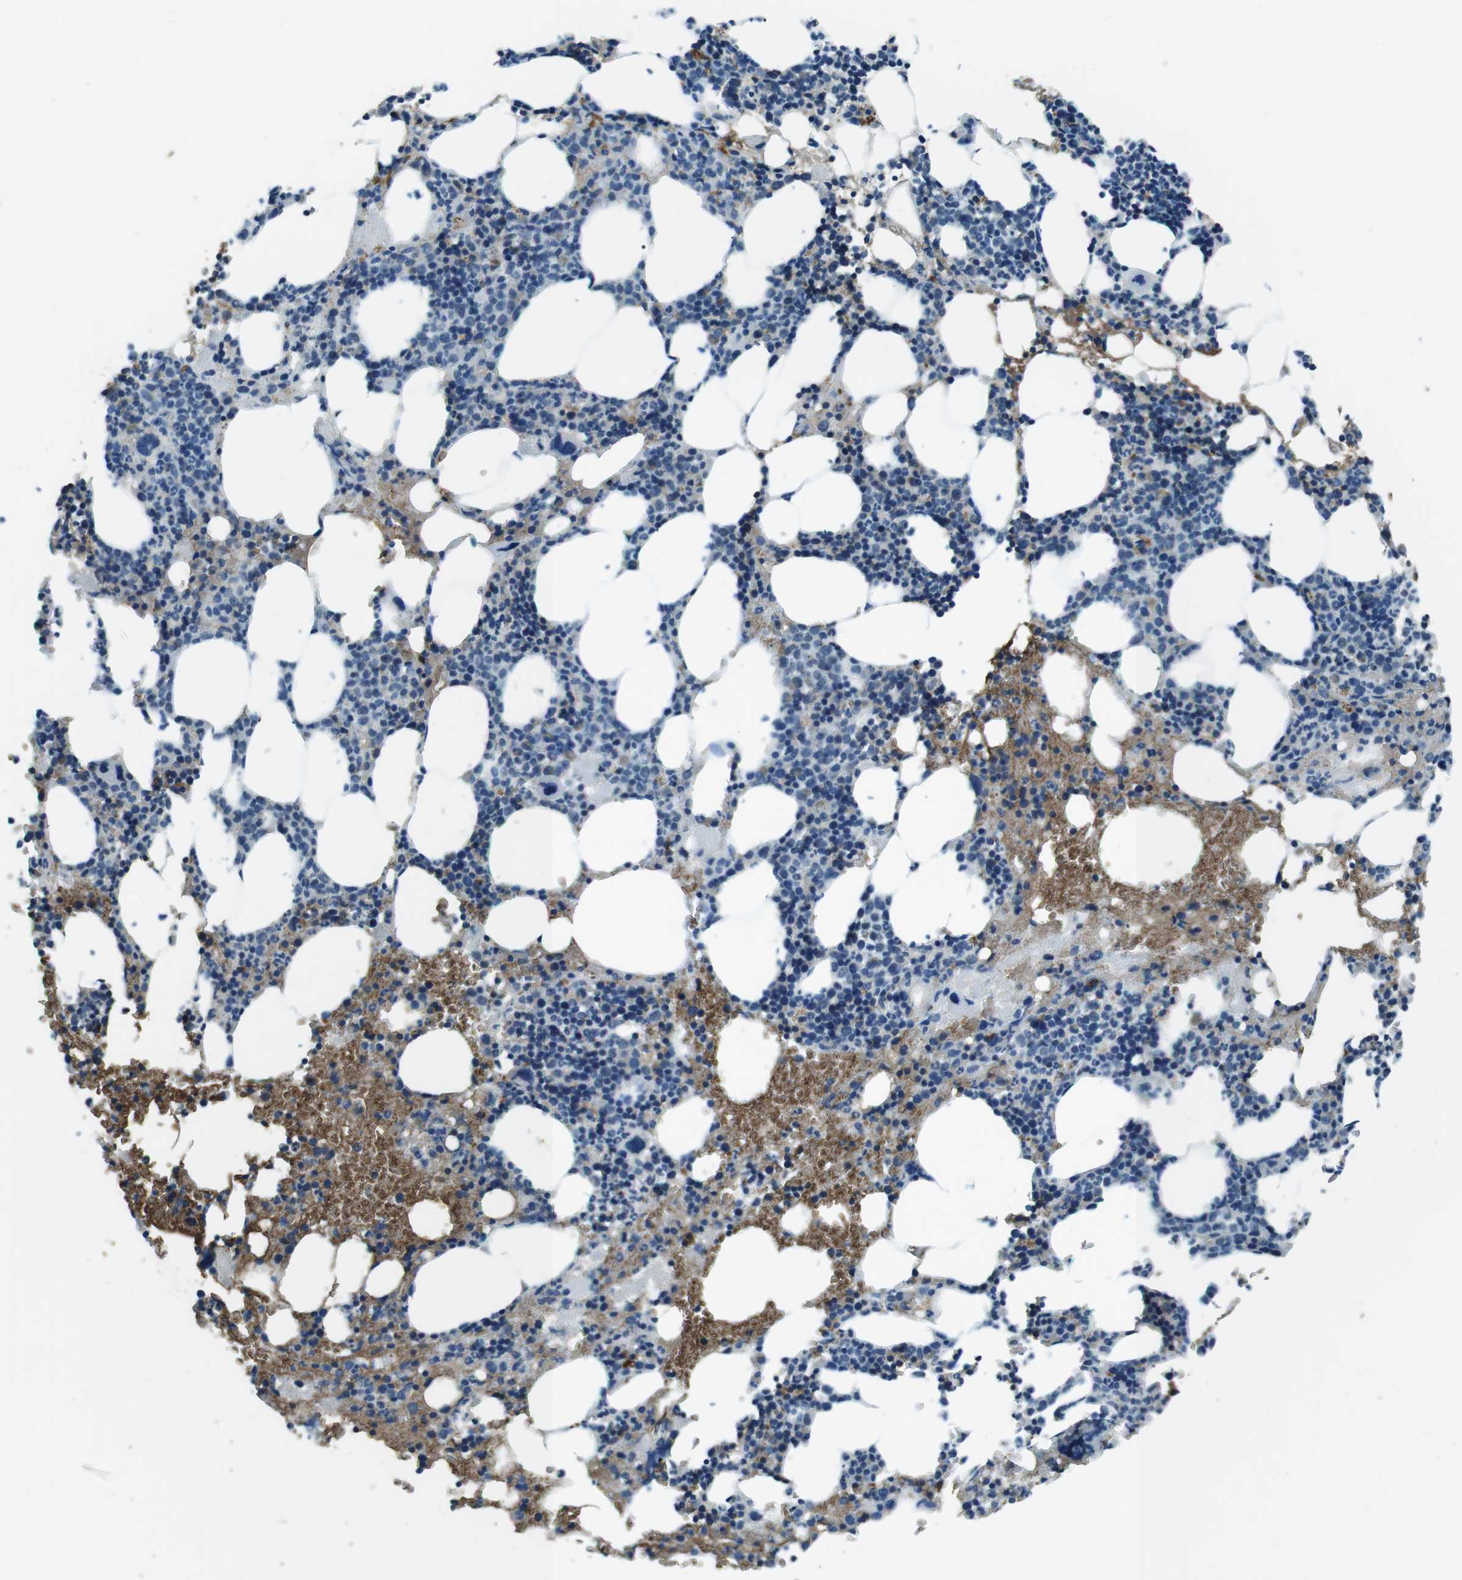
{"staining": {"intensity": "negative", "quantity": "none", "location": "none"}, "tissue": "bone marrow", "cell_type": "Hematopoietic cells", "image_type": "normal", "snomed": [{"axis": "morphology", "description": "Normal tissue, NOS"}, {"axis": "morphology", "description": "Inflammation, NOS"}, {"axis": "topography", "description": "Bone marrow"}], "caption": "High magnification brightfield microscopy of benign bone marrow stained with DAB (3,3'-diaminobenzidine) (brown) and counterstained with hematoxylin (blue): hematopoietic cells show no significant positivity. The staining is performed using DAB brown chromogen with nuclei counter-stained in using hematoxylin.", "gene": "ST6GAL1", "patient": {"sex": "female", "age": 64}}